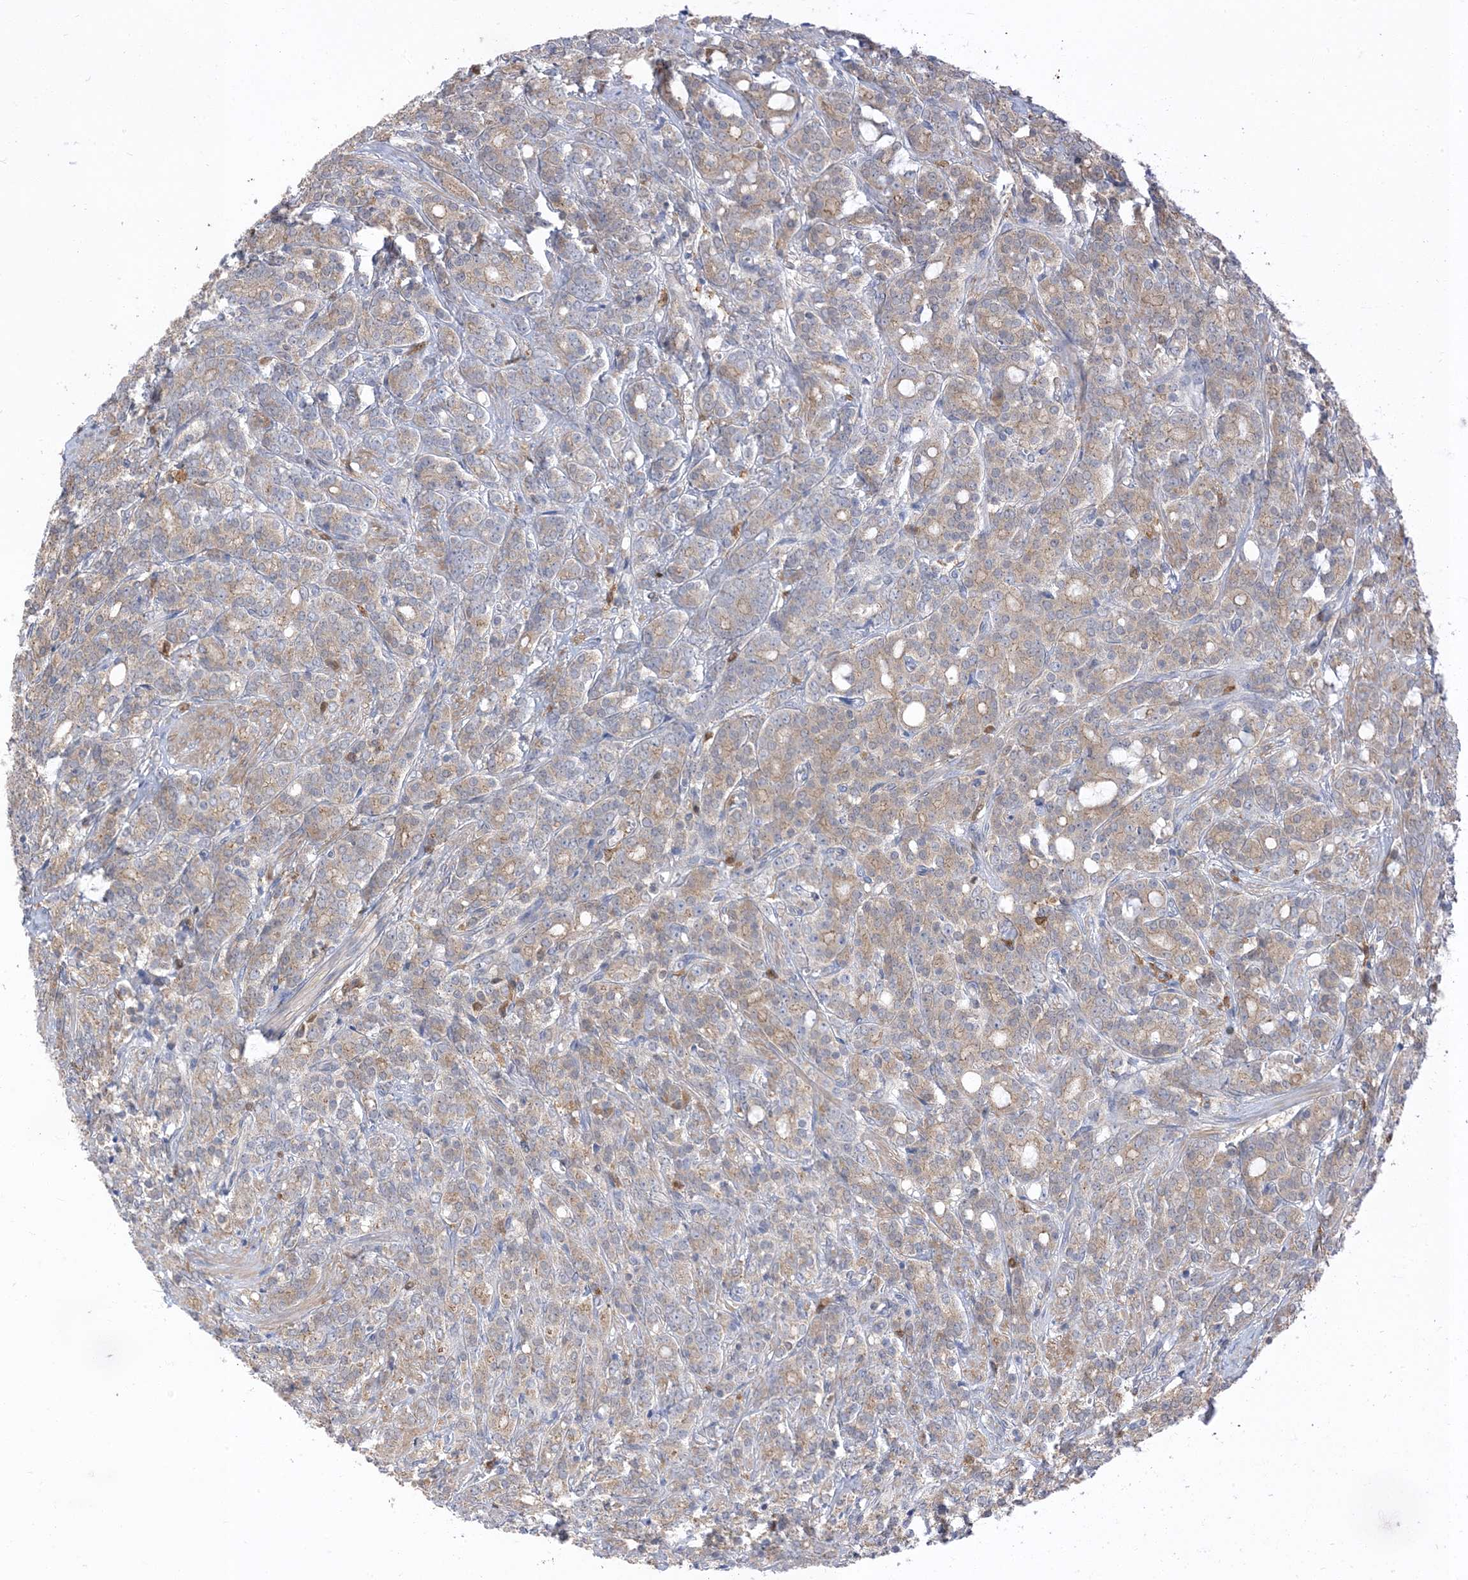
{"staining": {"intensity": "weak", "quantity": ">75%", "location": "cytoplasmic/membranous"}, "tissue": "prostate cancer", "cell_type": "Tumor cells", "image_type": "cancer", "snomed": [{"axis": "morphology", "description": "Adenocarcinoma, High grade"}, {"axis": "topography", "description": "Prostate"}], "caption": "Immunohistochemistry micrograph of neoplastic tissue: prostate cancer stained using immunohistochemistry (IHC) shows low levels of weak protein expression localized specifically in the cytoplasmic/membranous of tumor cells, appearing as a cytoplasmic/membranous brown color.", "gene": "NAGK", "patient": {"sex": "male", "age": 62}}